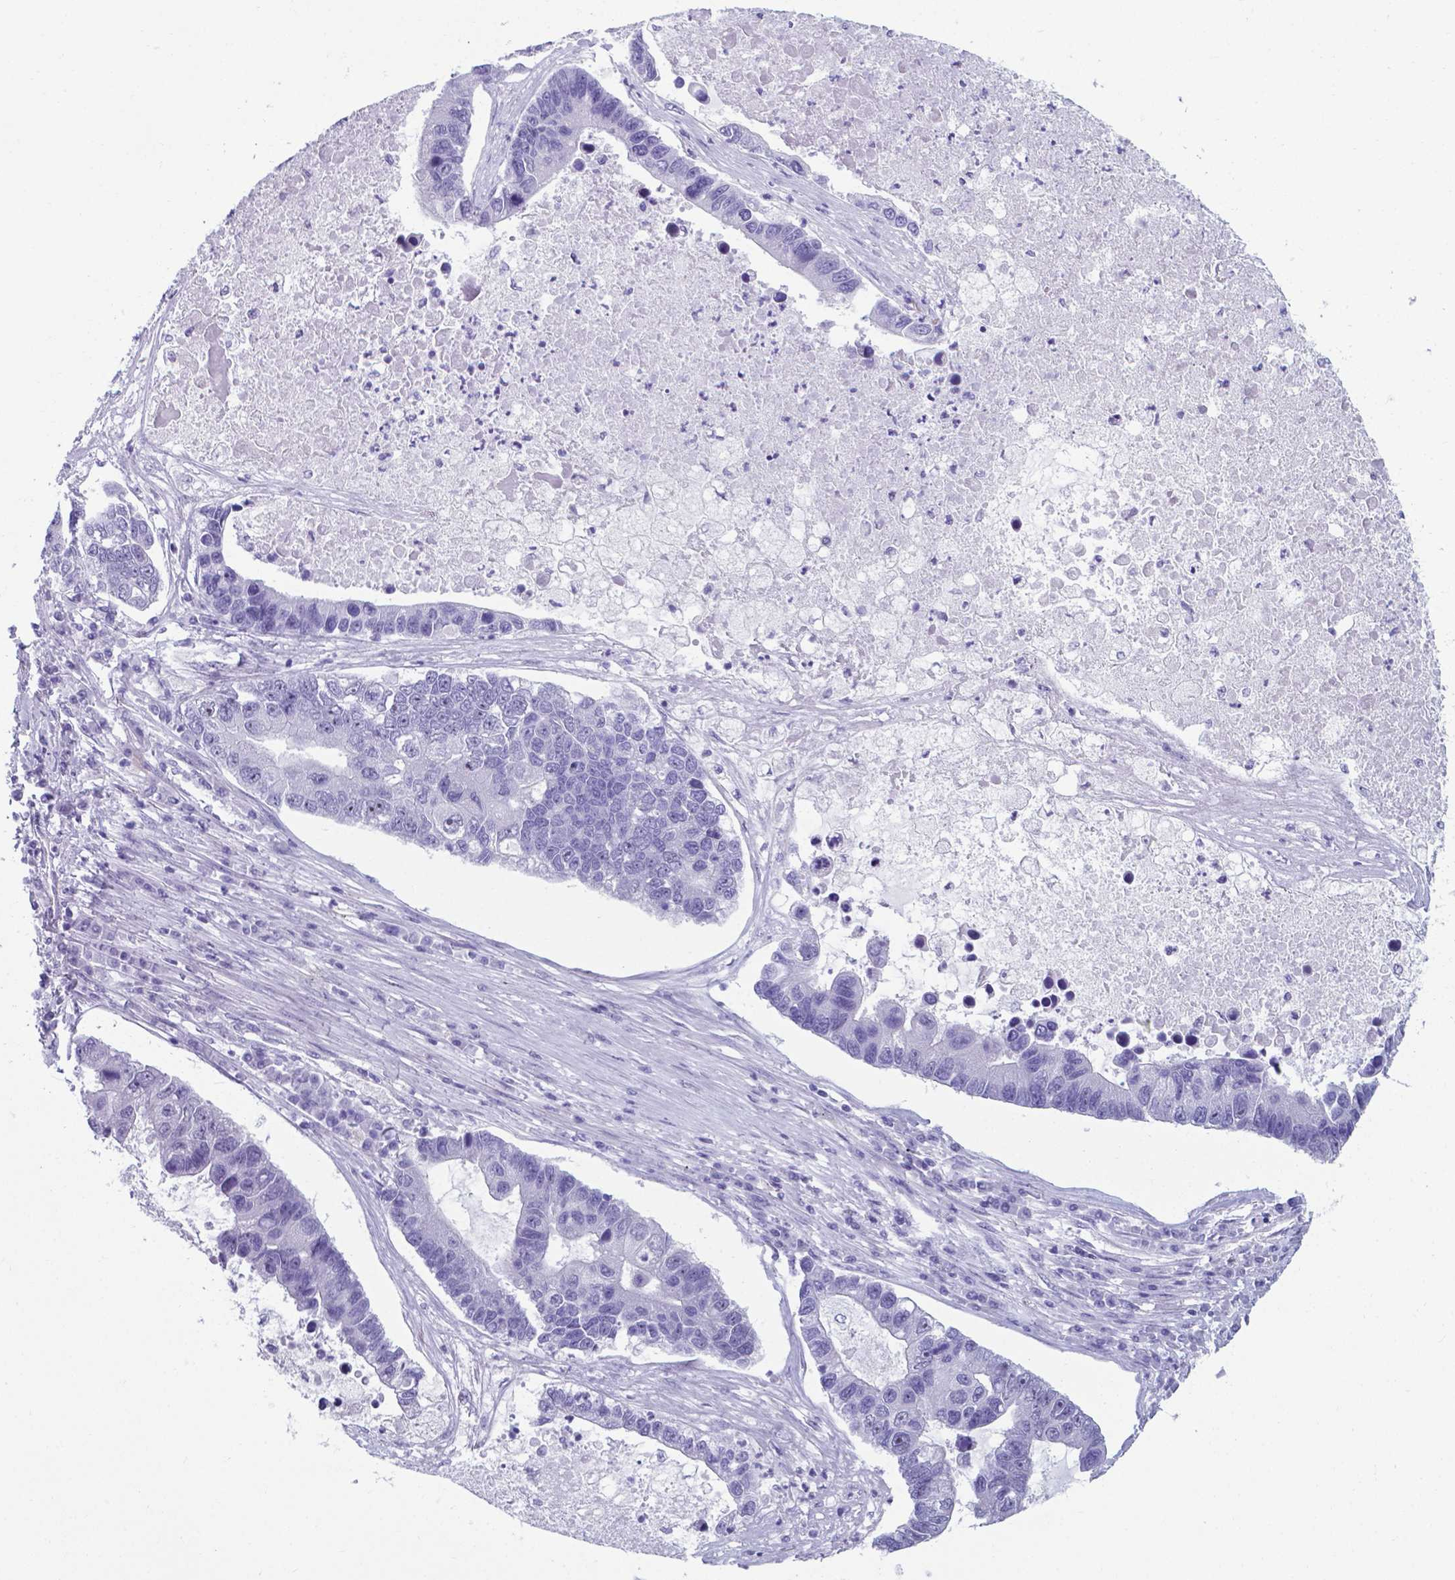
{"staining": {"intensity": "negative", "quantity": "none", "location": "none"}, "tissue": "lung cancer", "cell_type": "Tumor cells", "image_type": "cancer", "snomed": [{"axis": "morphology", "description": "Adenocarcinoma, NOS"}, {"axis": "topography", "description": "Bronchus"}, {"axis": "topography", "description": "Lung"}], "caption": "High power microscopy image of an IHC photomicrograph of lung adenocarcinoma, revealing no significant expression in tumor cells.", "gene": "AP5B1", "patient": {"sex": "female", "age": 51}}